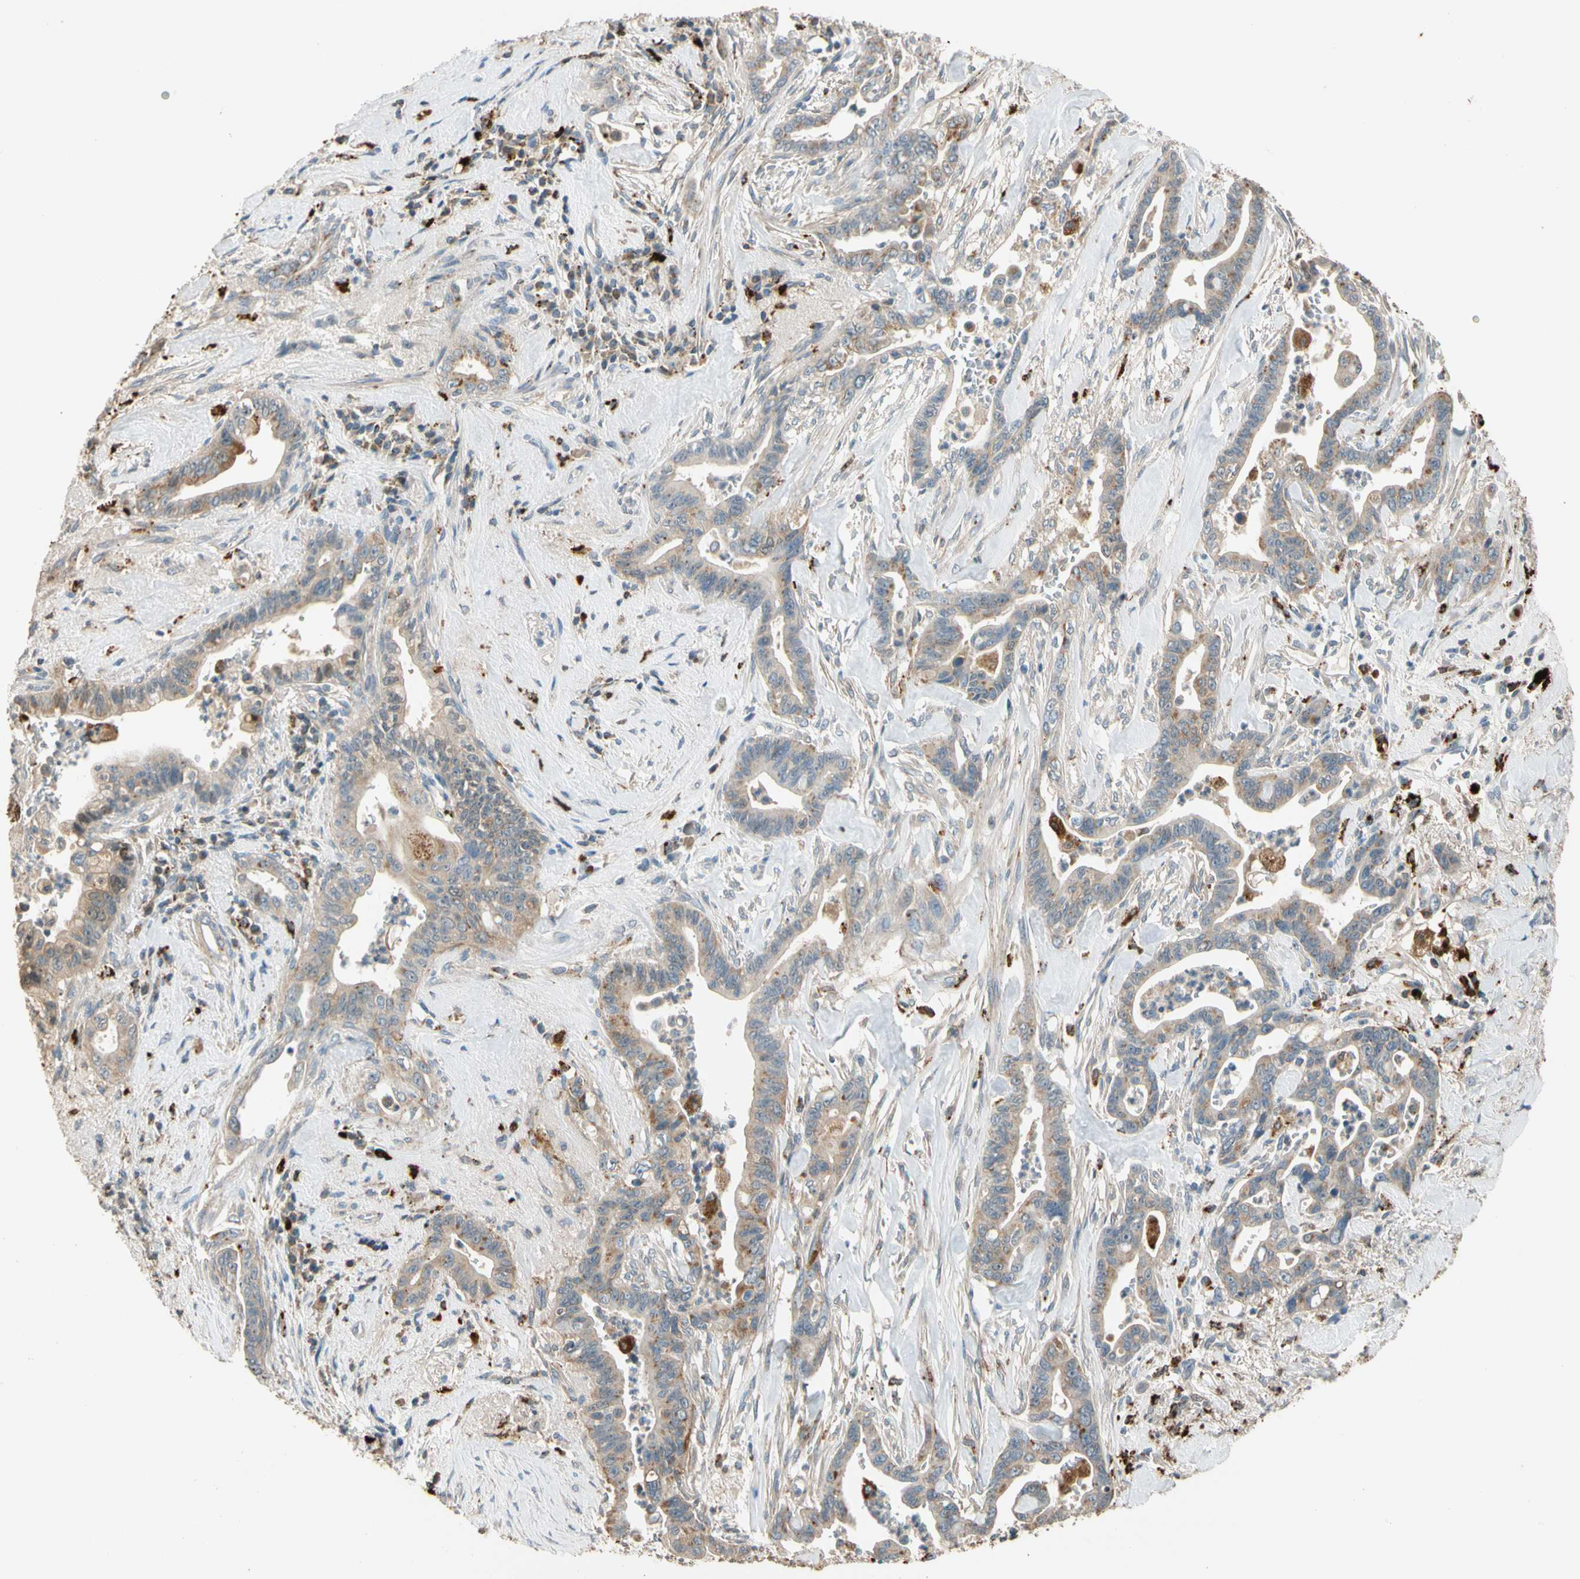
{"staining": {"intensity": "moderate", "quantity": "25%-75%", "location": "cytoplasmic/membranous"}, "tissue": "pancreatic cancer", "cell_type": "Tumor cells", "image_type": "cancer", "snomed": [{"axis": "morphology", "description": "Adenocarcinoma, NOS"}, {"axis": "topography", "description": "Pancreas"}], "caption": "Human pancreatic cancer stained for a protein (brown) shows moderate cytoplasmic/membranous positive staining in approximately 25%-75% of tumor cells.", "gene": "GM2A", "patient": {"sex": "male", "age": 70}}